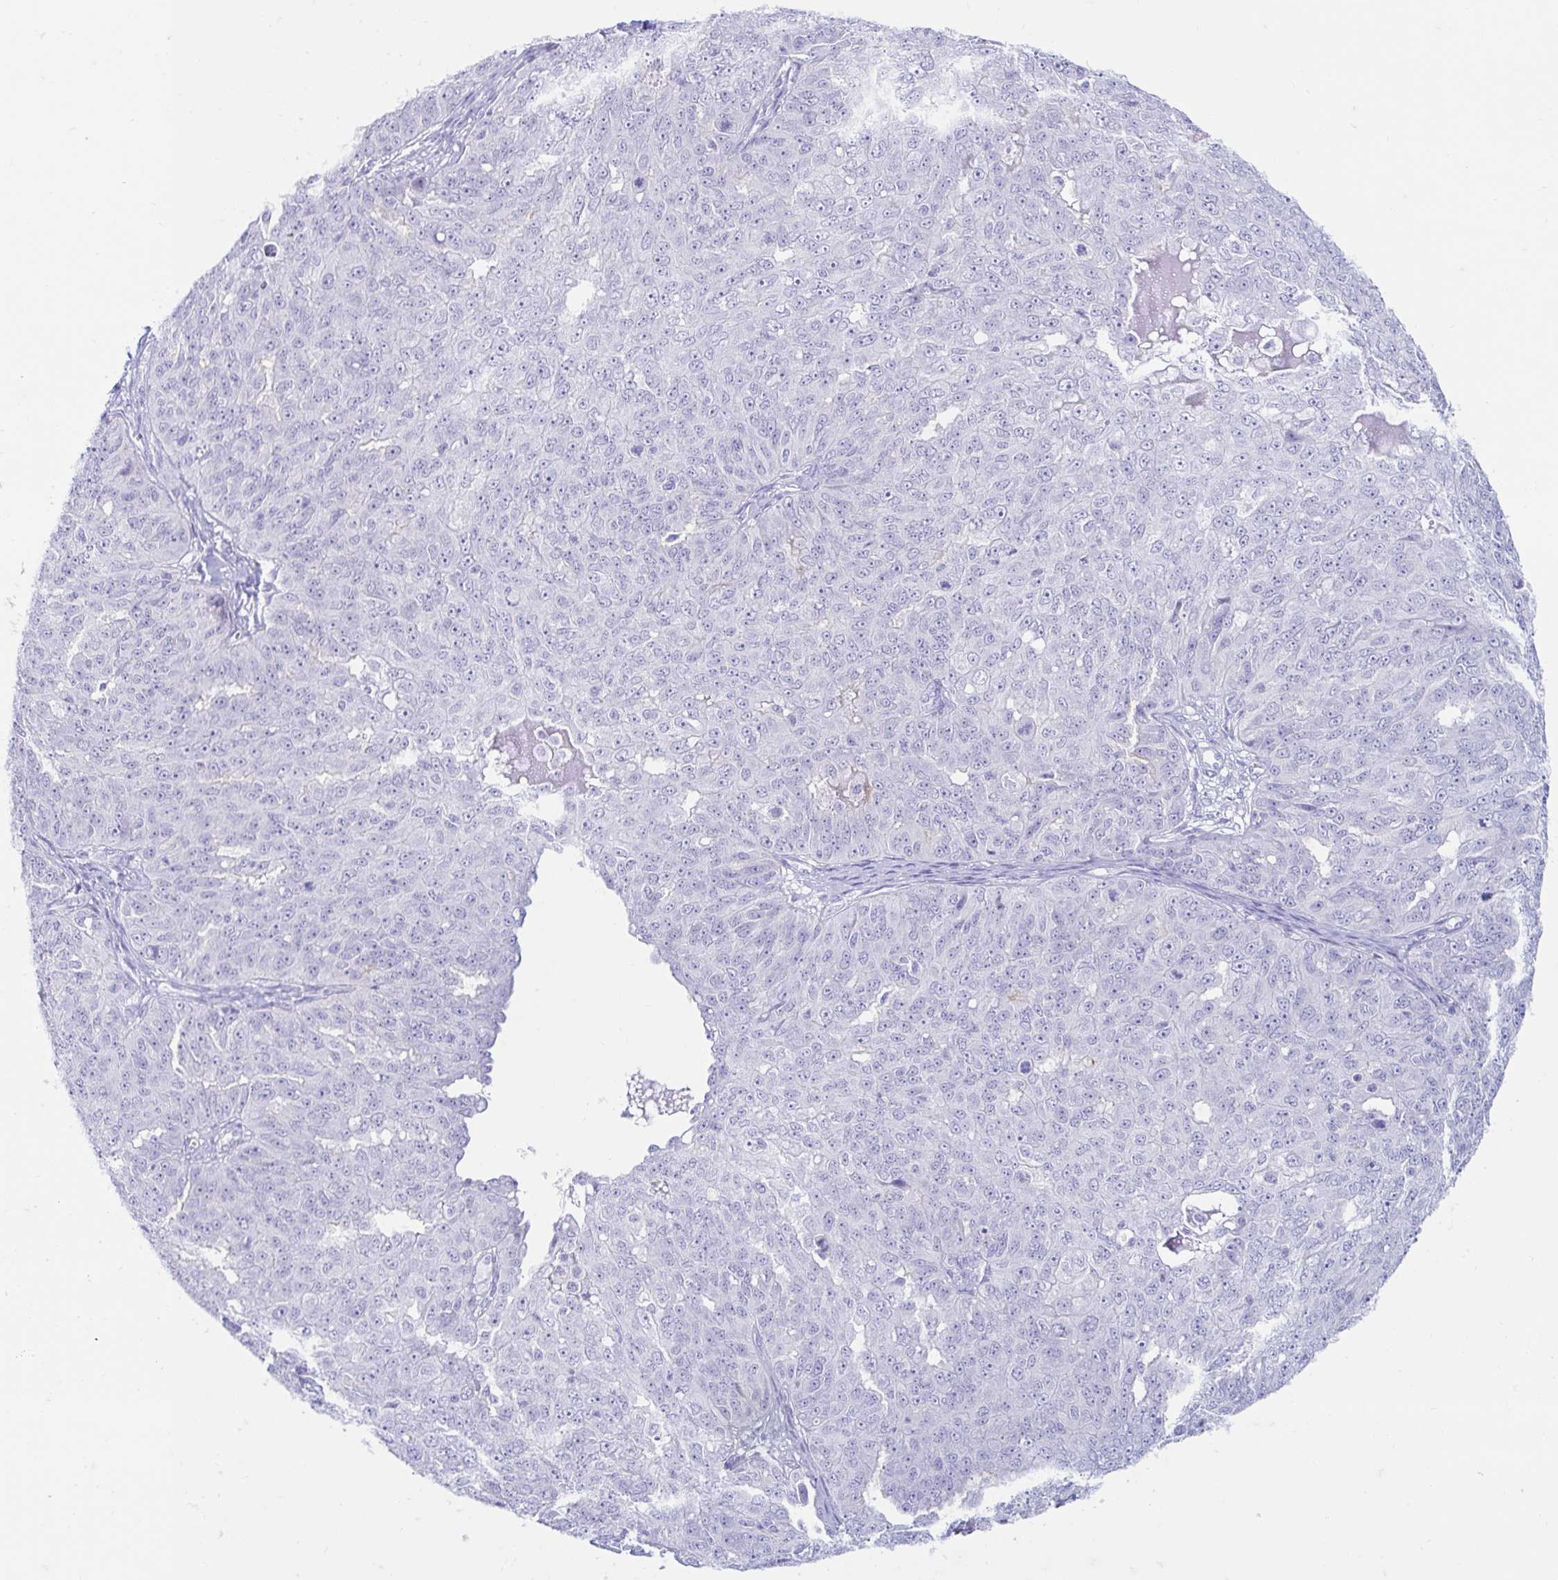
{"staining": {"intensity": "negative", "quantity": "none", "location": "none"}, "tissue": "ovarian cancer", "cell_type": "Tumor cells", "image_type": "cancer", "snomed": [{"axis": "morphology", "description": "Carcinoma, endometroid"}, {"axis": "topography", "description": "Ovary"}], "caption": "This is an immunohistochemistry (IHC) micrograph of endometroid carcinoma (ovarian). There is no positivity in tumor cells.", "gene": "BEST1", "patient": {"sex": "female", "age": 70}}